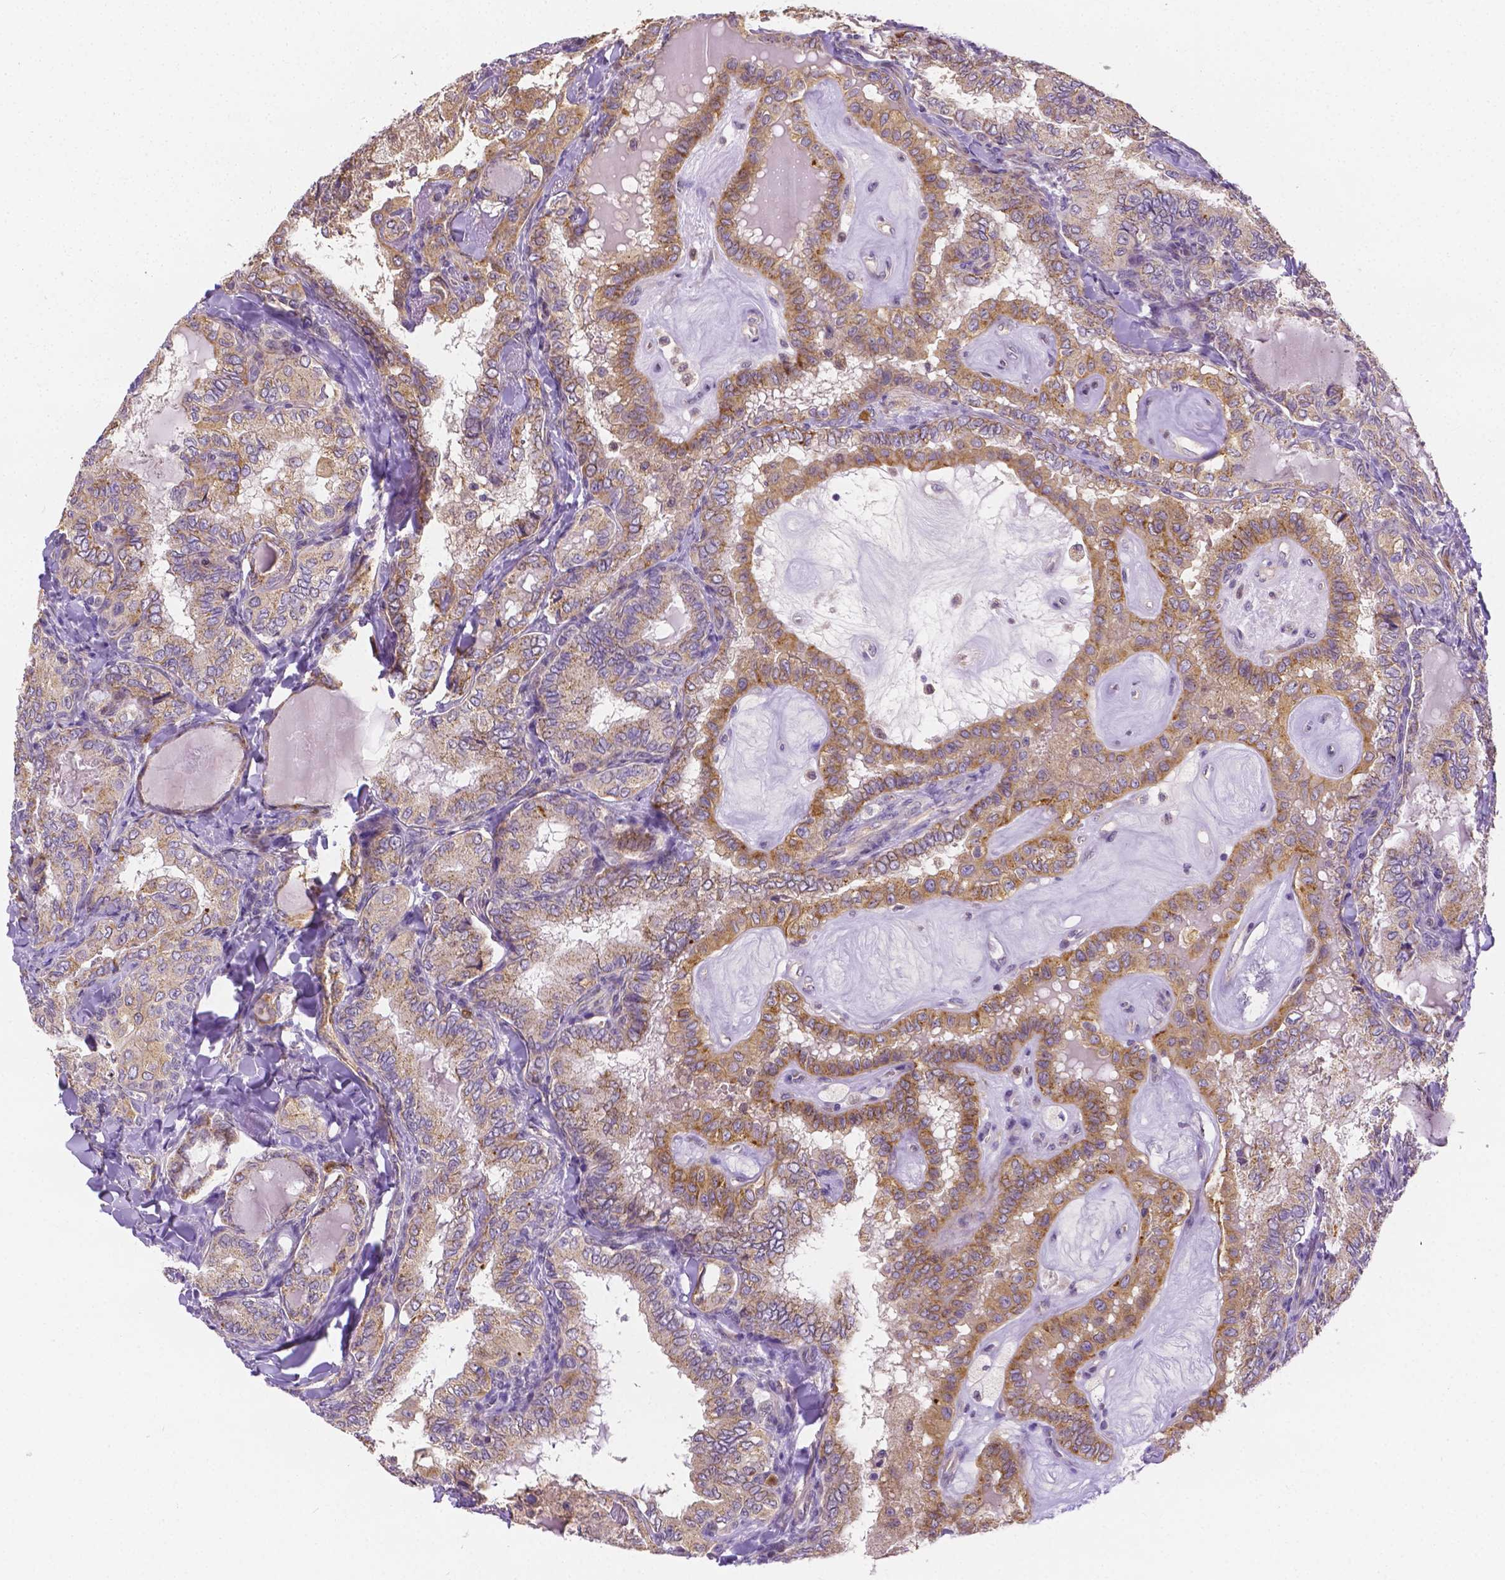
{"staining": {"intensity": "weak", "quantity": "25%-75%", "location": "cytoplasmic/membranous"}, "tissue": "thyroid cancer", "cell_type": "Tumor cells", "image_type": "cancer", "snomed": [{"axis": "morphology", "description": "Papillary adenocarcinoma, NOS"}, {"axis": "topography", "description": "Thyroid gland"}], "caption": "Protein expression analysis of human papillary adenocarcinoma (thyroid) reveals weak cytoplasmic/membranous expression in about 25%-75% of tumor cells. (DAB (3,3'-diaminobenzidine) = brown stain, brightfield microscopy at high magnification).", "gene": "ZNRD2", "patient": {"sex": "female", "age": 75}}